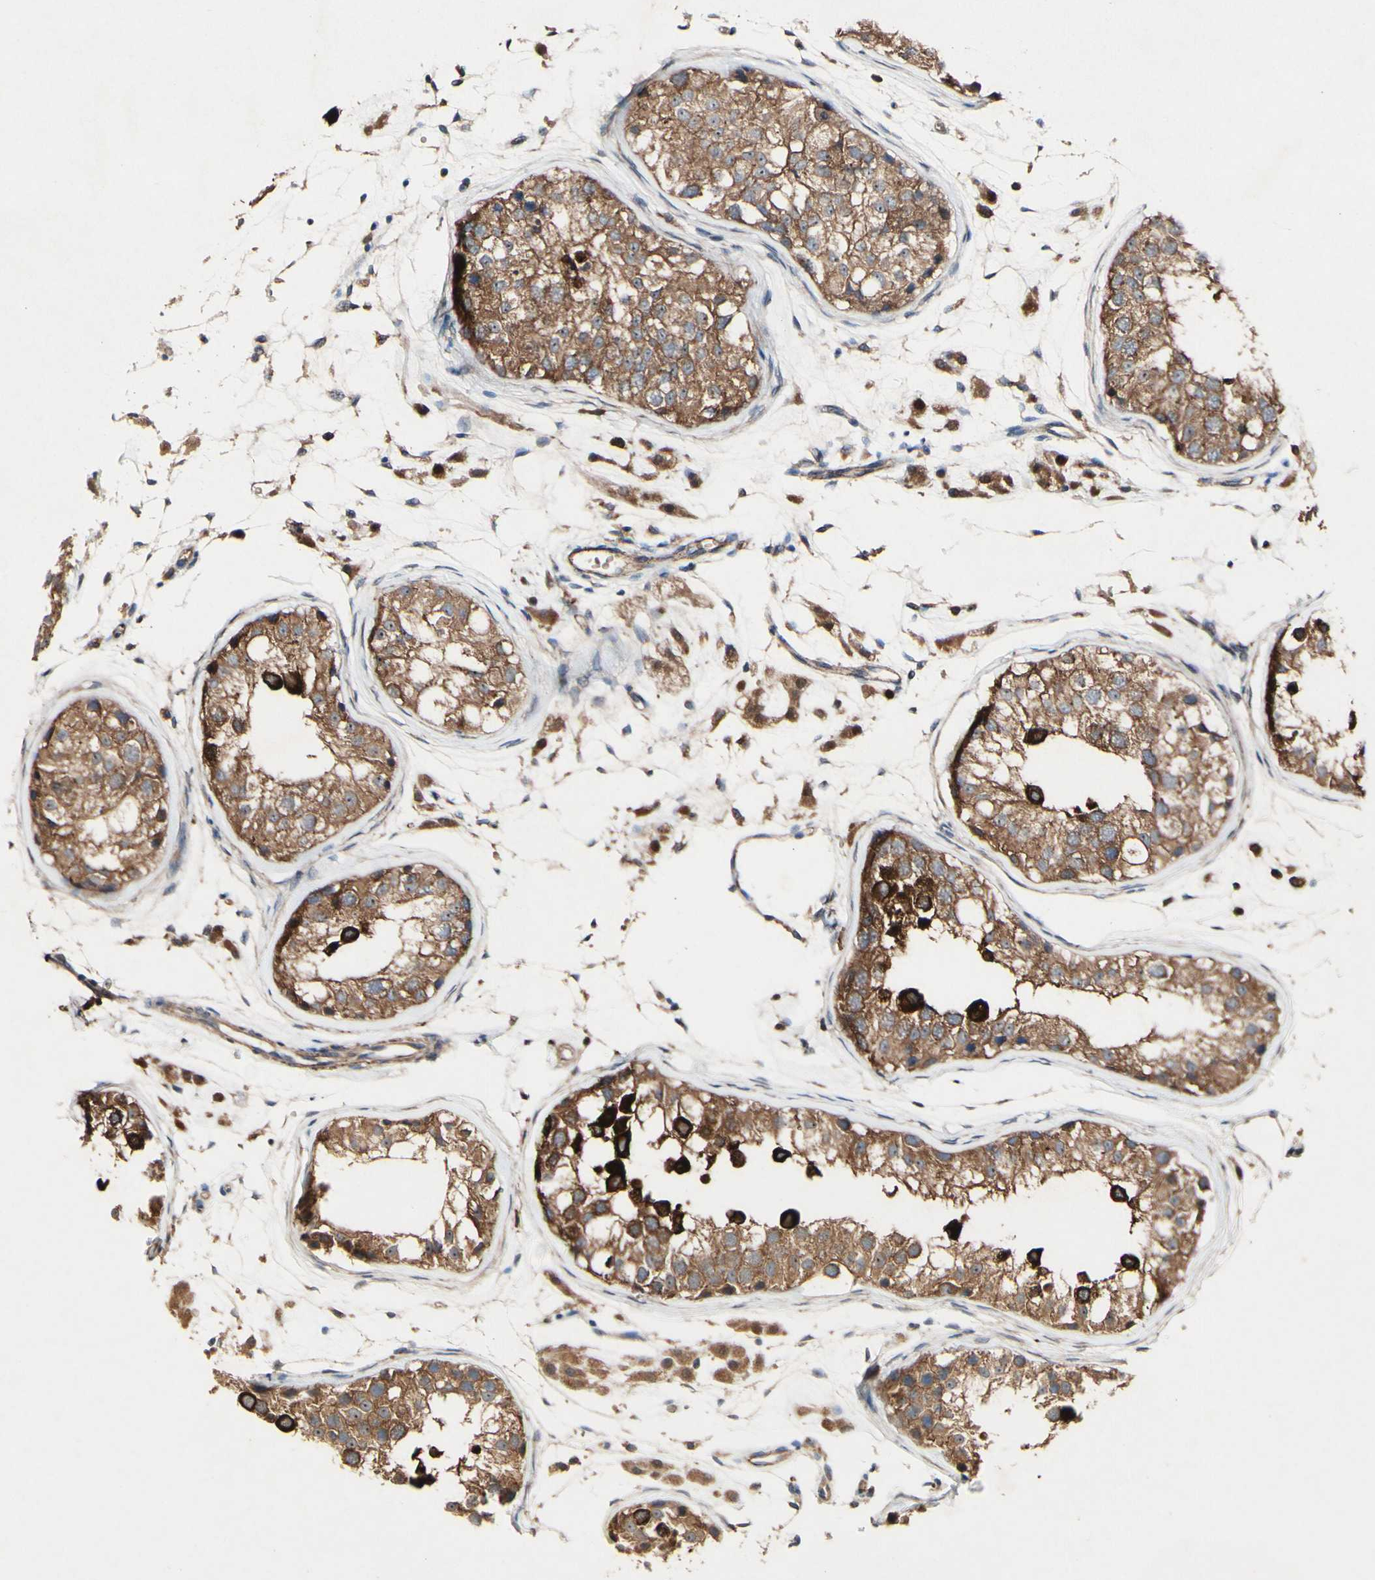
{"staining": {"intensity": "strong", "quantity": ">75%", "location": "cytoplasmic/membranous"}, "tissue": "testis", "cell_type": "Cells in seminiferous ducts", "image_type": "normal", "snomed": [{"axis": "morphology", "description": "Normal tissue, NOS"}, {"axis": "morphology", "description": "Adenocarcinoma, metastatic, NOS"}, {"axis": "topography", "description": "Testis"}], "caption": "The histopathology image reveals staining of unremarkable testis, revealing strong cytoplasmic/membranous protein staining (brown color) within cells in seminiferous ducts. The staining was performed using DAB to visualize the protein expression in brown, while the nuclei were stained in blue with hematoxylin (Magnification: 20x).", "gene": "PDGFB", "patient": {"sex": "male", "age": 26}}